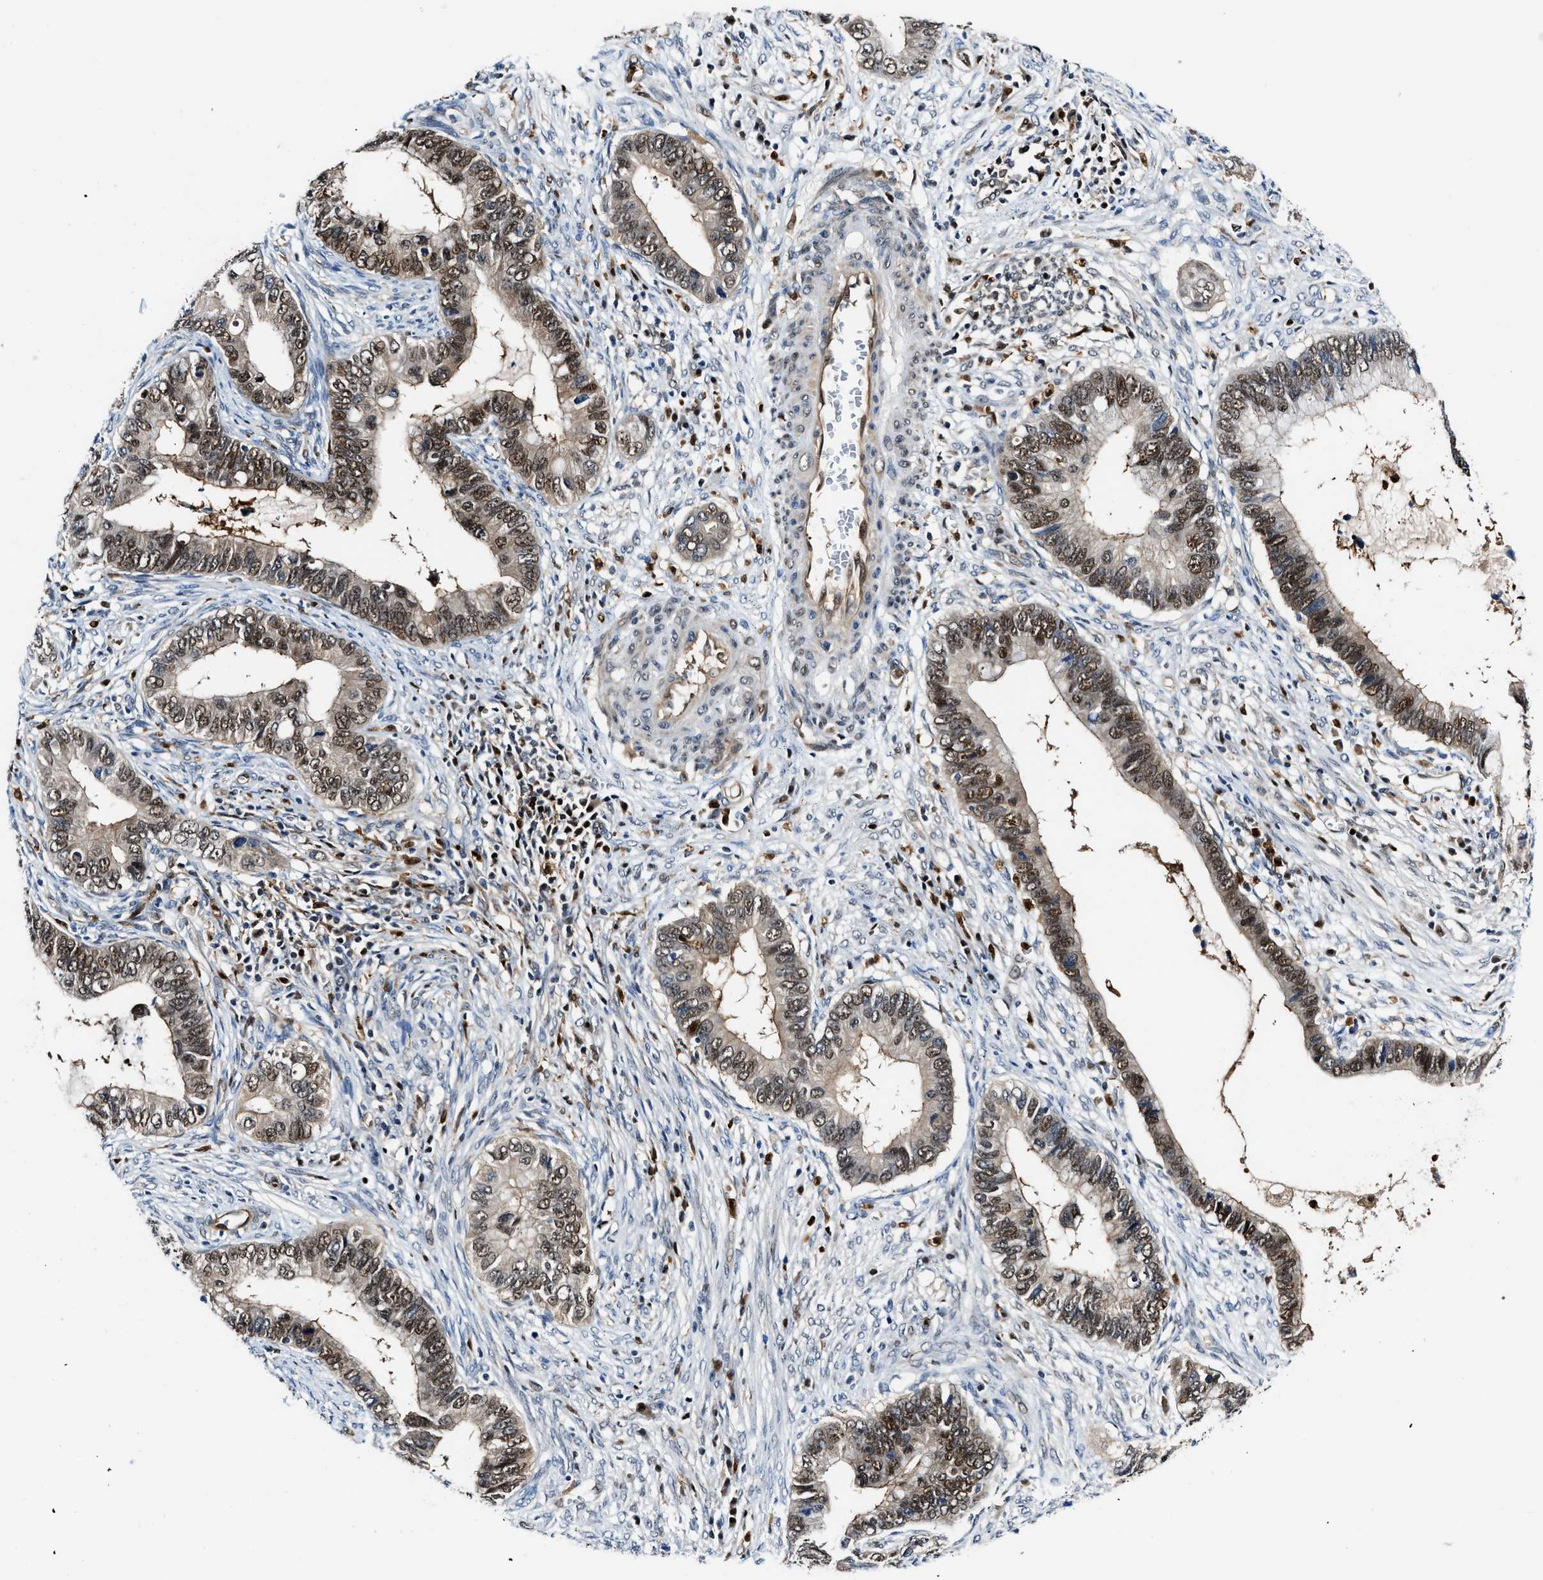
{"staining": {"intensity": "moderate", "quantity": ">75%", "location": "cytoplasmic/membranous,nuclear"}, "tissue": "cervical cancer", "cell_type": "Tumor cells", "image_type": "cancer", "snomed": [{"axis": "morphology", "description": "Adenocarcinoma, NOS"}, {"axis": "topography", "description": "Cervix"}], "caption": "Cervical cancer was stained to show a protein in brown. There is medium levels of moderate cytoplasmic/membranous and nuclear expression in about >75% of tumor cells.", "gene": "LTA4H", "patient": {"sex": "female", "age": 44}}